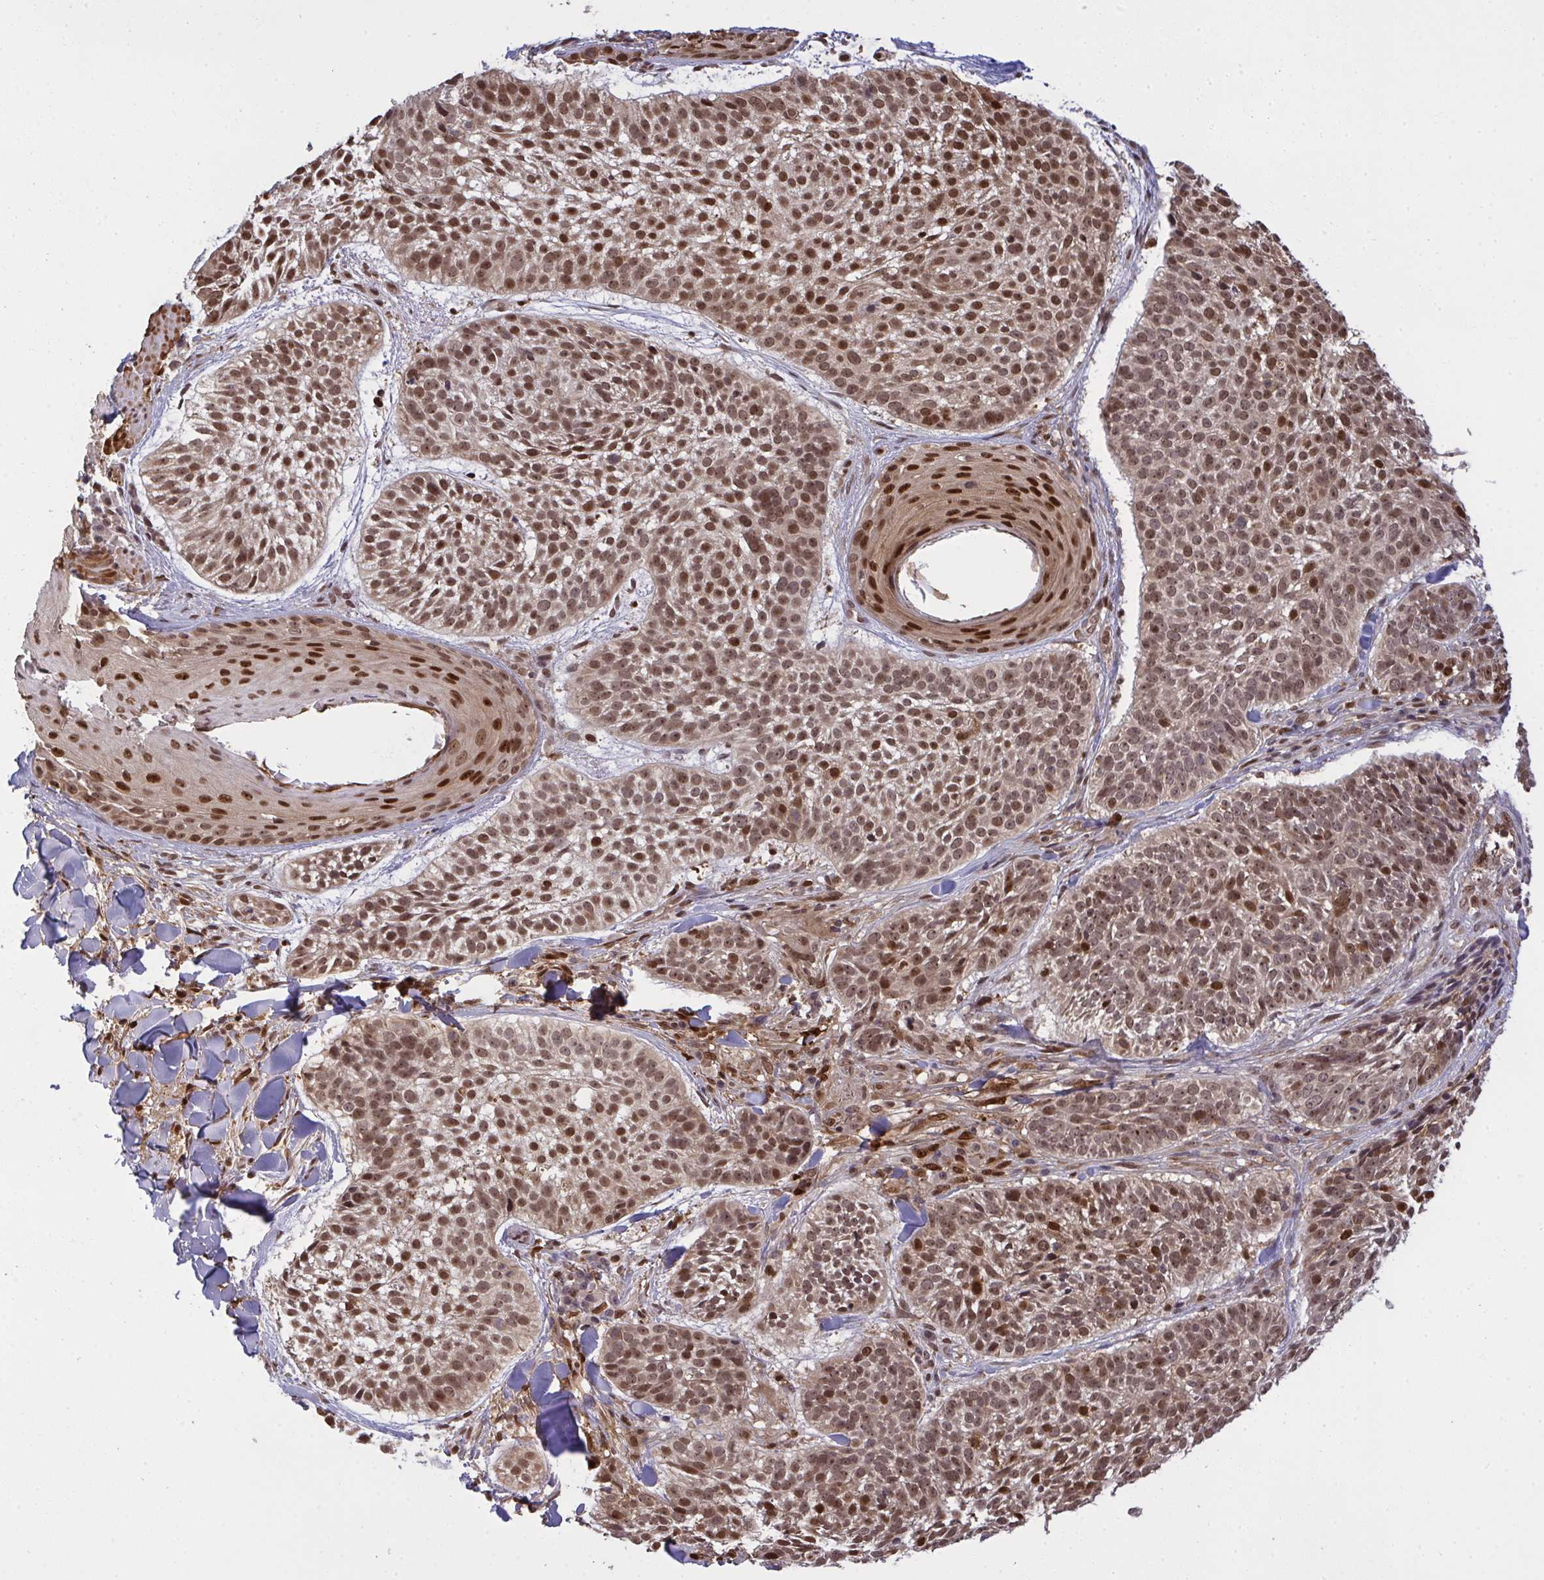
{"staining": {"intensity": "moderate", "quantity": ">75%", "location": "nuclear"}, "tissue": "skin cancer", "cell_type": "Tumor cells", "image_type": "cancer", "snomed": [{"axis": "morphology", "description": "Basal cell carcinoma"}, {"axis": "topography", "description": "Skin"}, {"axis": "topography", "description": "Skin of scalp"}], "caption": "A brown stain highlights moderate nuclear positivity of a protein in human skin cancer tumor cells. (DAB IHC, brown staining for protein, blue staining for nuclei).", "gene": "UXT", "patient": {"sex": "female", "age": 45}}